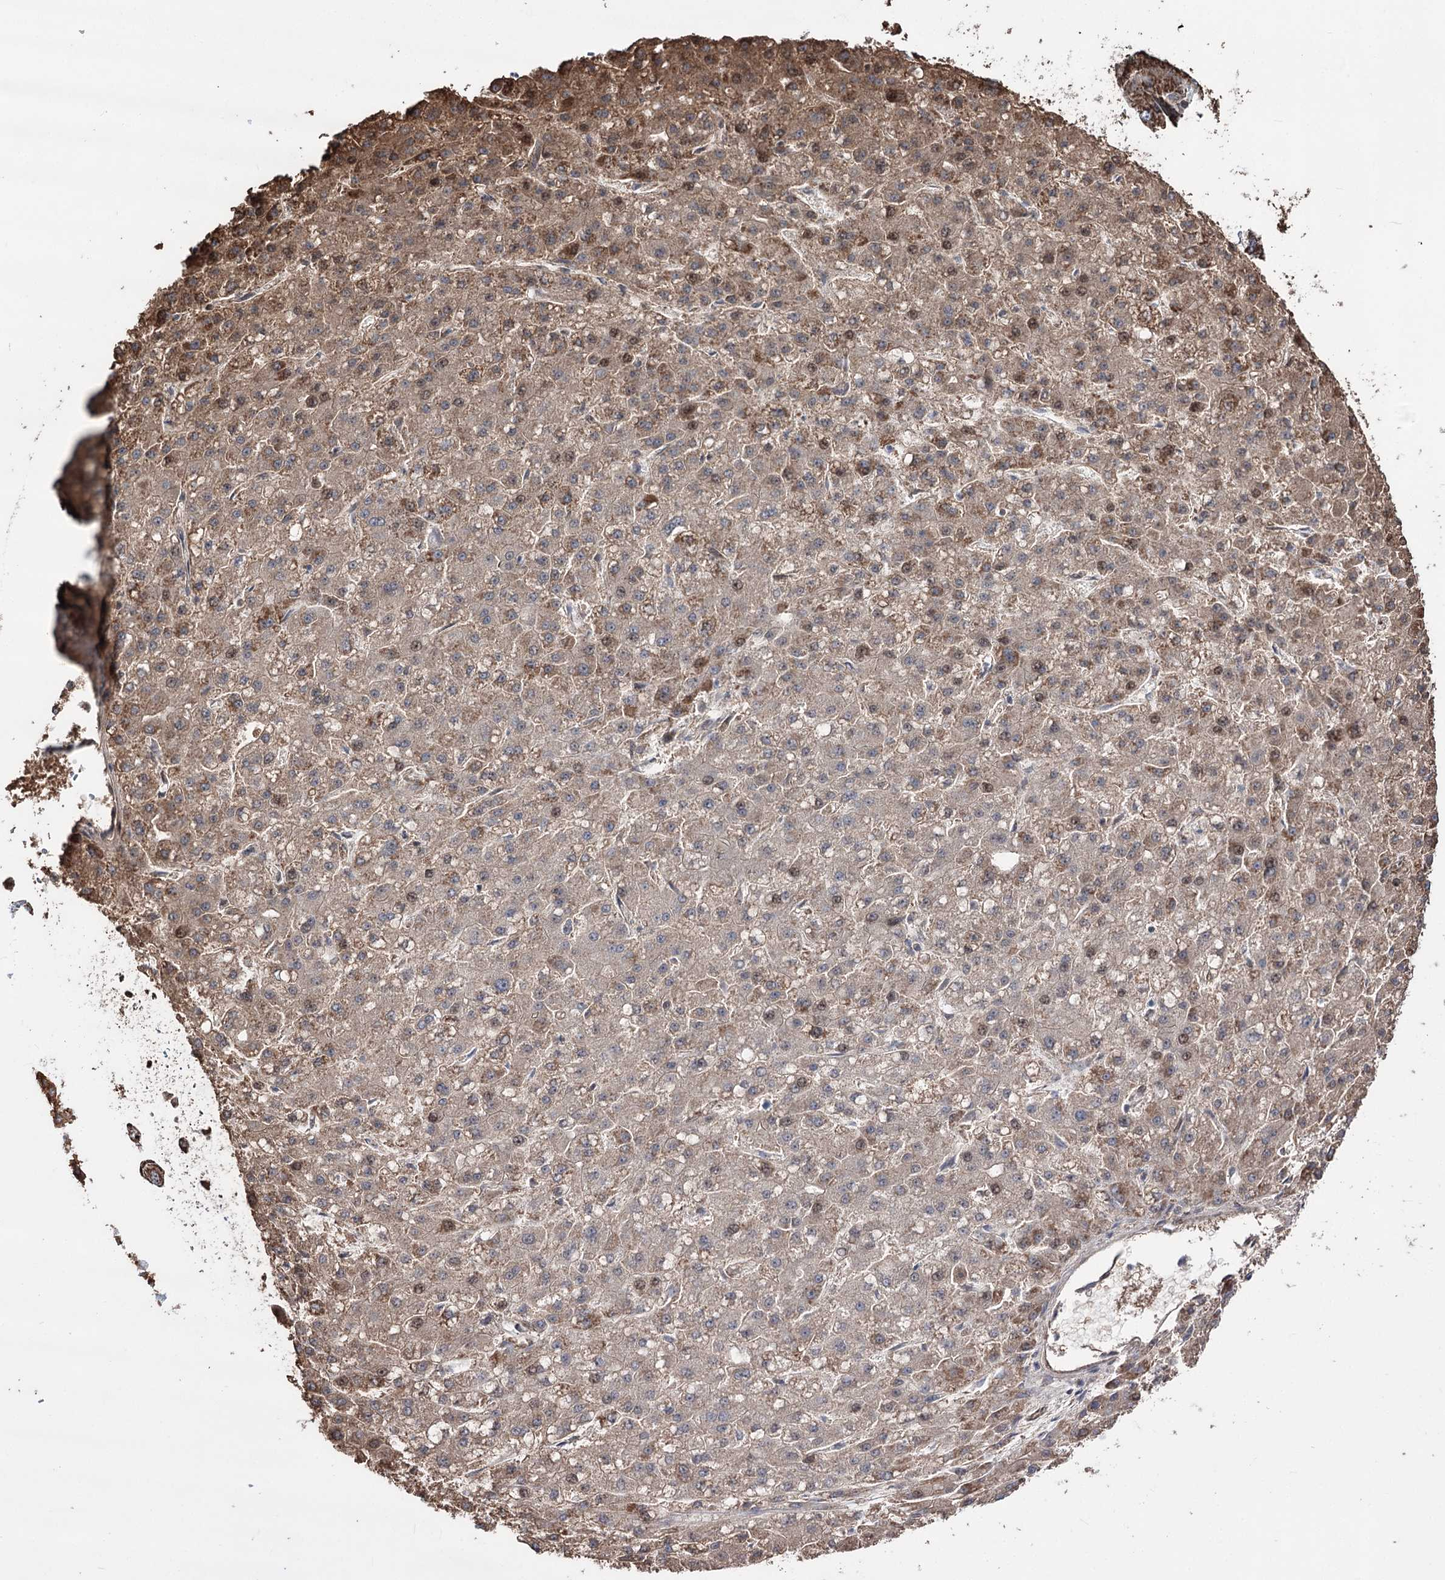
{"staining": {"intensity": "moderate", "quantity": ">75%", "location": "cytoplasmic/membranous"}, "tissue": "liver cancer", "cell_type": "Tumor cells", "image_type": "cancer", "snomed": [{"axis": "morphology", "description": "Carcinoma, Hepatocellular, NOS"}, {"axis": "topography", "description": "Liver"}], "caption": "Moderate cytoplasmic/membranous protein staining is identified in about >75% of tumor cells in liver cancer.", "gene": "CREB3L4", "patient": {"sex": "male", "age": 67}}